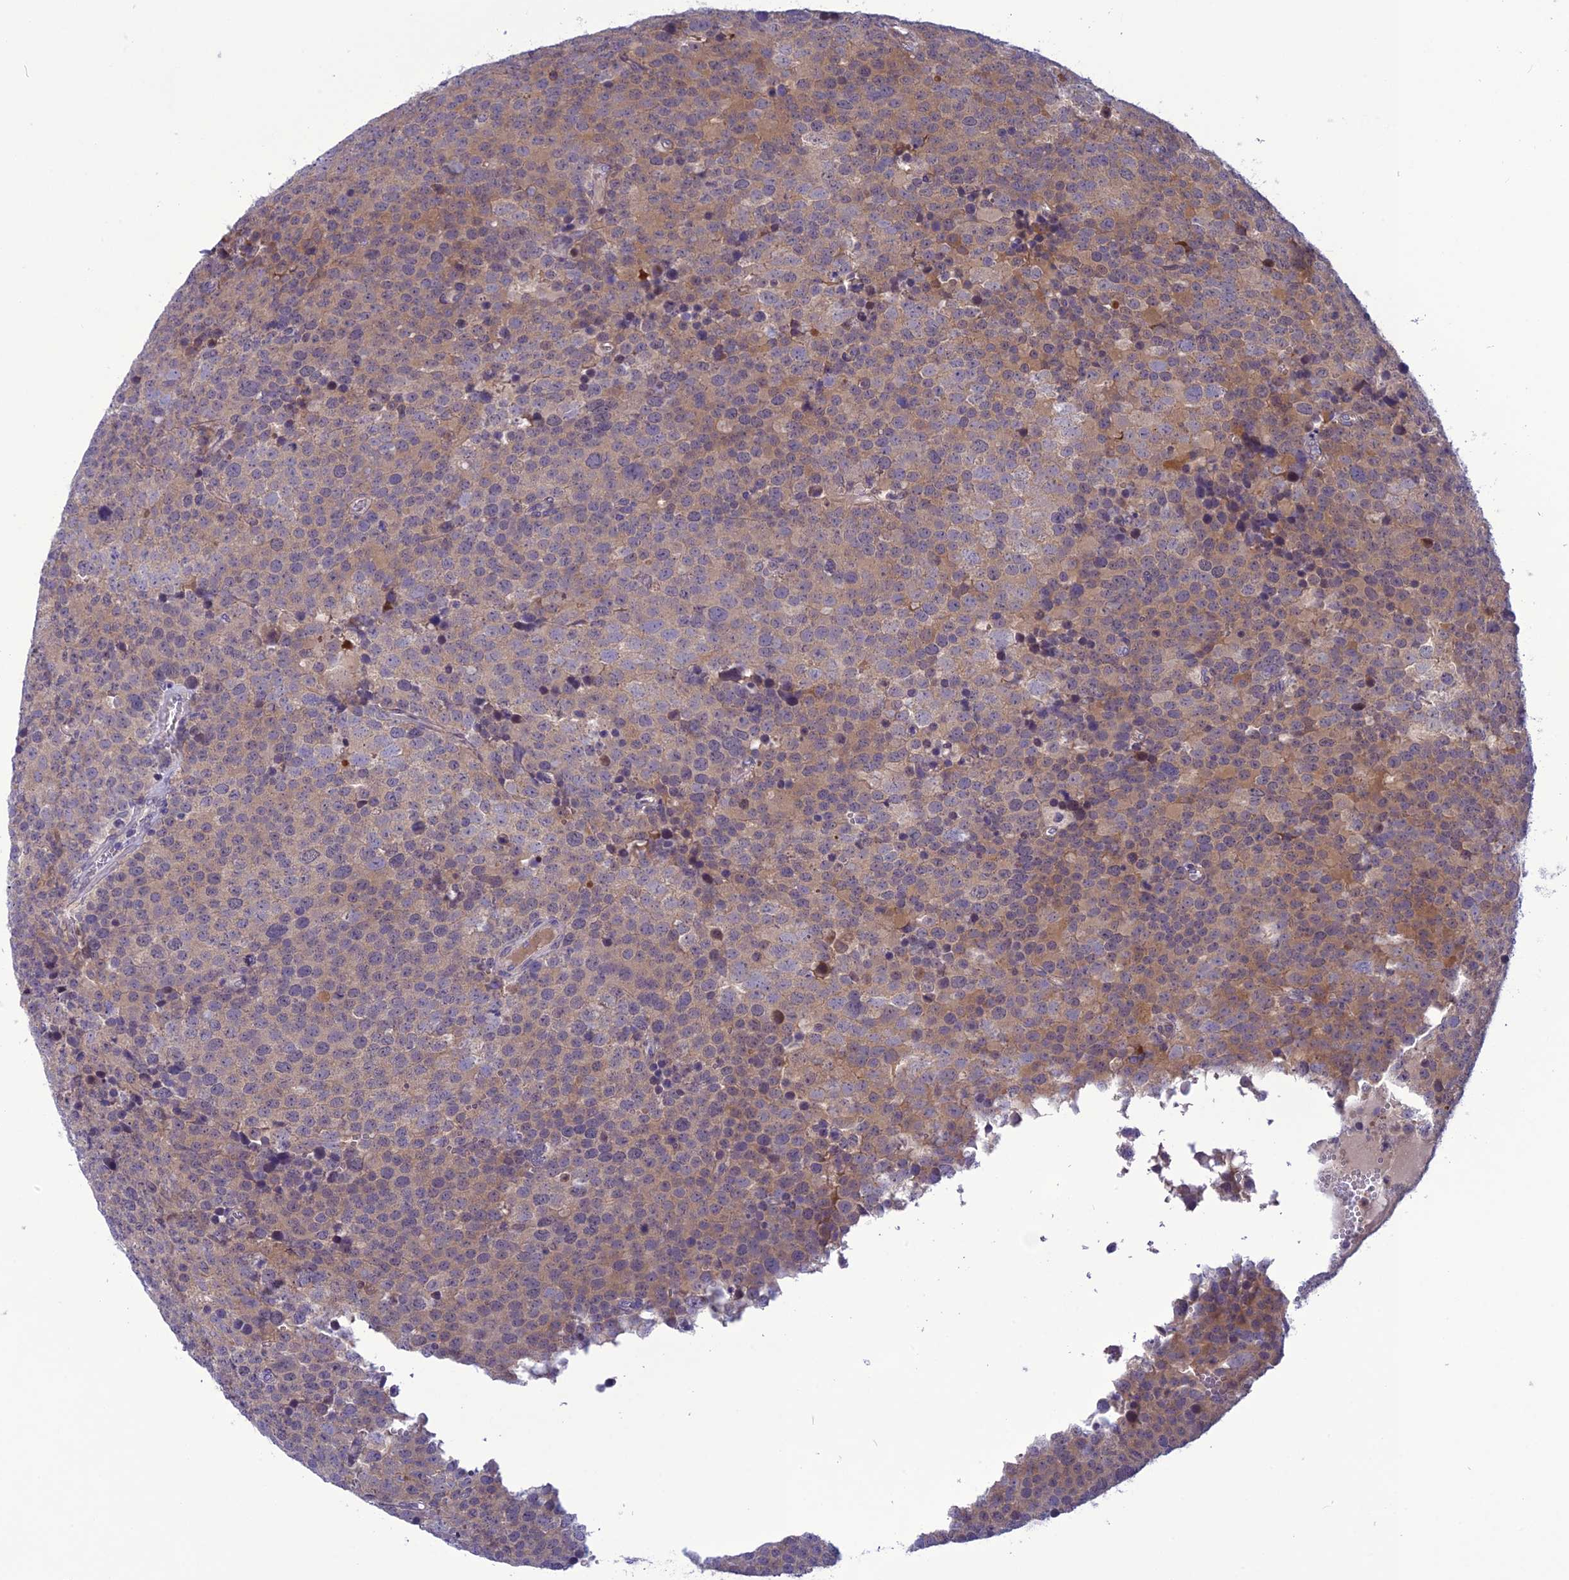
{"staining": {"intensity": "moderate", "quantity": "<25%", "location": "cytoplasmic/membranous"}, "tissue": "testis cancer", "cell_type": "Tumor cells", "image_type": "cancer", "snomed": [{"axis": "morphology", "description": "Seminoma, NOS"}, {"axis": "topography", "description": "Testis"}], "caption": "IHC micrograph of testis cancer (seminoma) stained for a protein (brown), which exhibits low levels of moderate cytoplasmic/membranous staining in about <25% of tumor cells.", "gene": "PSMF1", "patient": {"sex": "male", "age": 71}}